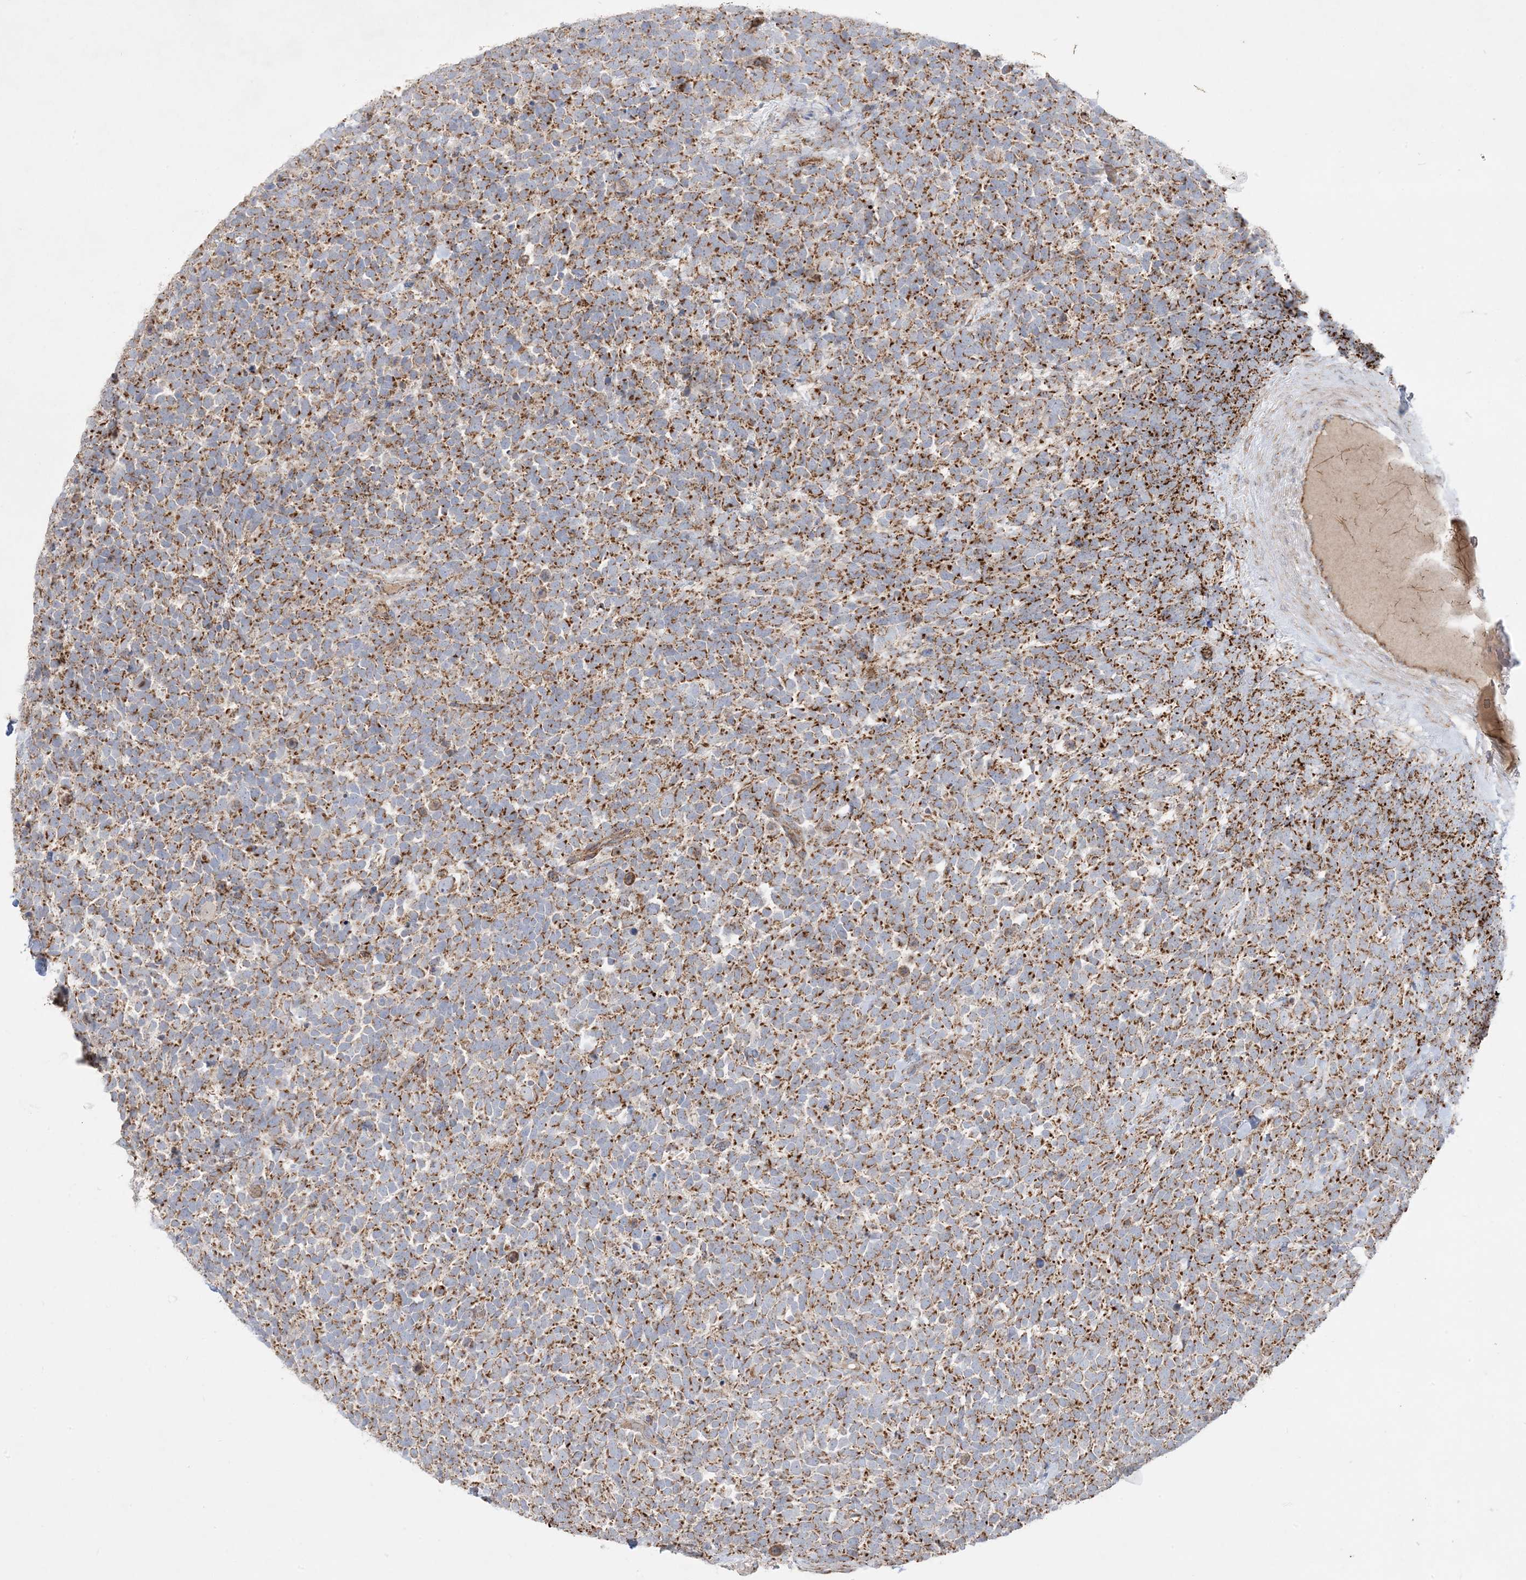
{"staining": {"intensity": "moderate", "quantity": ">75%", "location": "cytoplasmic/membranous"}, "tissue": "urothelial cancer", "cell_type": "Tumor cells", "image_type": "cancer", "snomed": [{"axis": "morphology", "description": "Urothelial carcinoma, High grade"}, {"axis": "topography", "description": "Urinary bladder"}], "caption": "Brown immunohistochemical staining in urothelial cancer reveals moderate cytoplasmic/membranous expression in about >75% of tumor cells.", "gene": "NDUFAF3", "patient": {"sex": "female", "age": 82}}